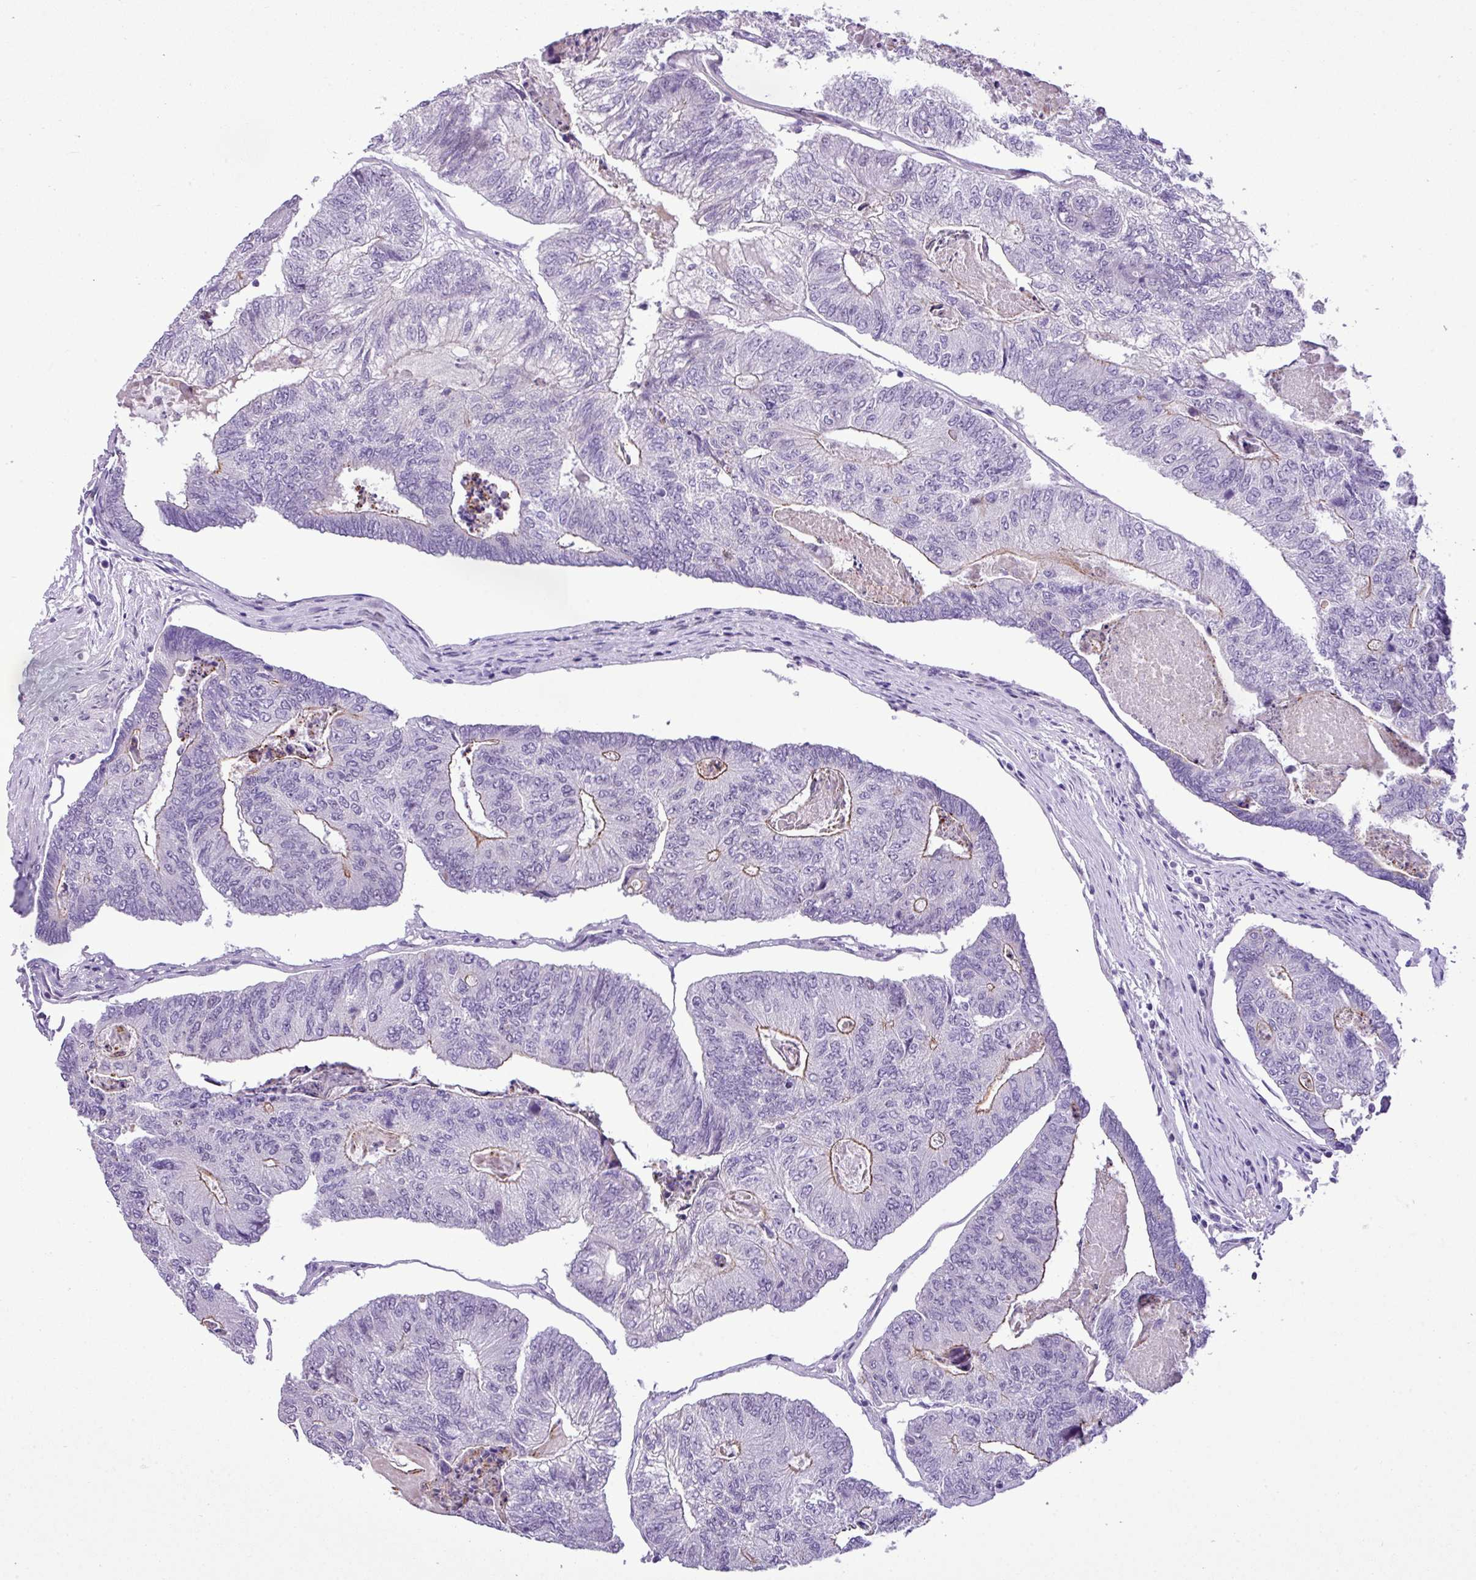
{"staining": {"intensity": "moderate", "quantity": "<25%", "location": "cytoplasmic/membranous"}, "tissue": "colorectal cancer", "cell_type": "Tumor cells", "image_type": "cancer", "snomed": [{"axis": "morphology", "description": "Adenocarcinoma, NOS"}, {"axis": "topography", "description": "Colon"}], "caption": "DAB immunohistochemical staining of human colorectal cancer (adenocarcinoma) demonstrates moderate cytoplasmic/membranous protein expression in about <25% of tumor cells.", "gene": "YLPM1", "patient": {"sex": "female", "age": 67}}